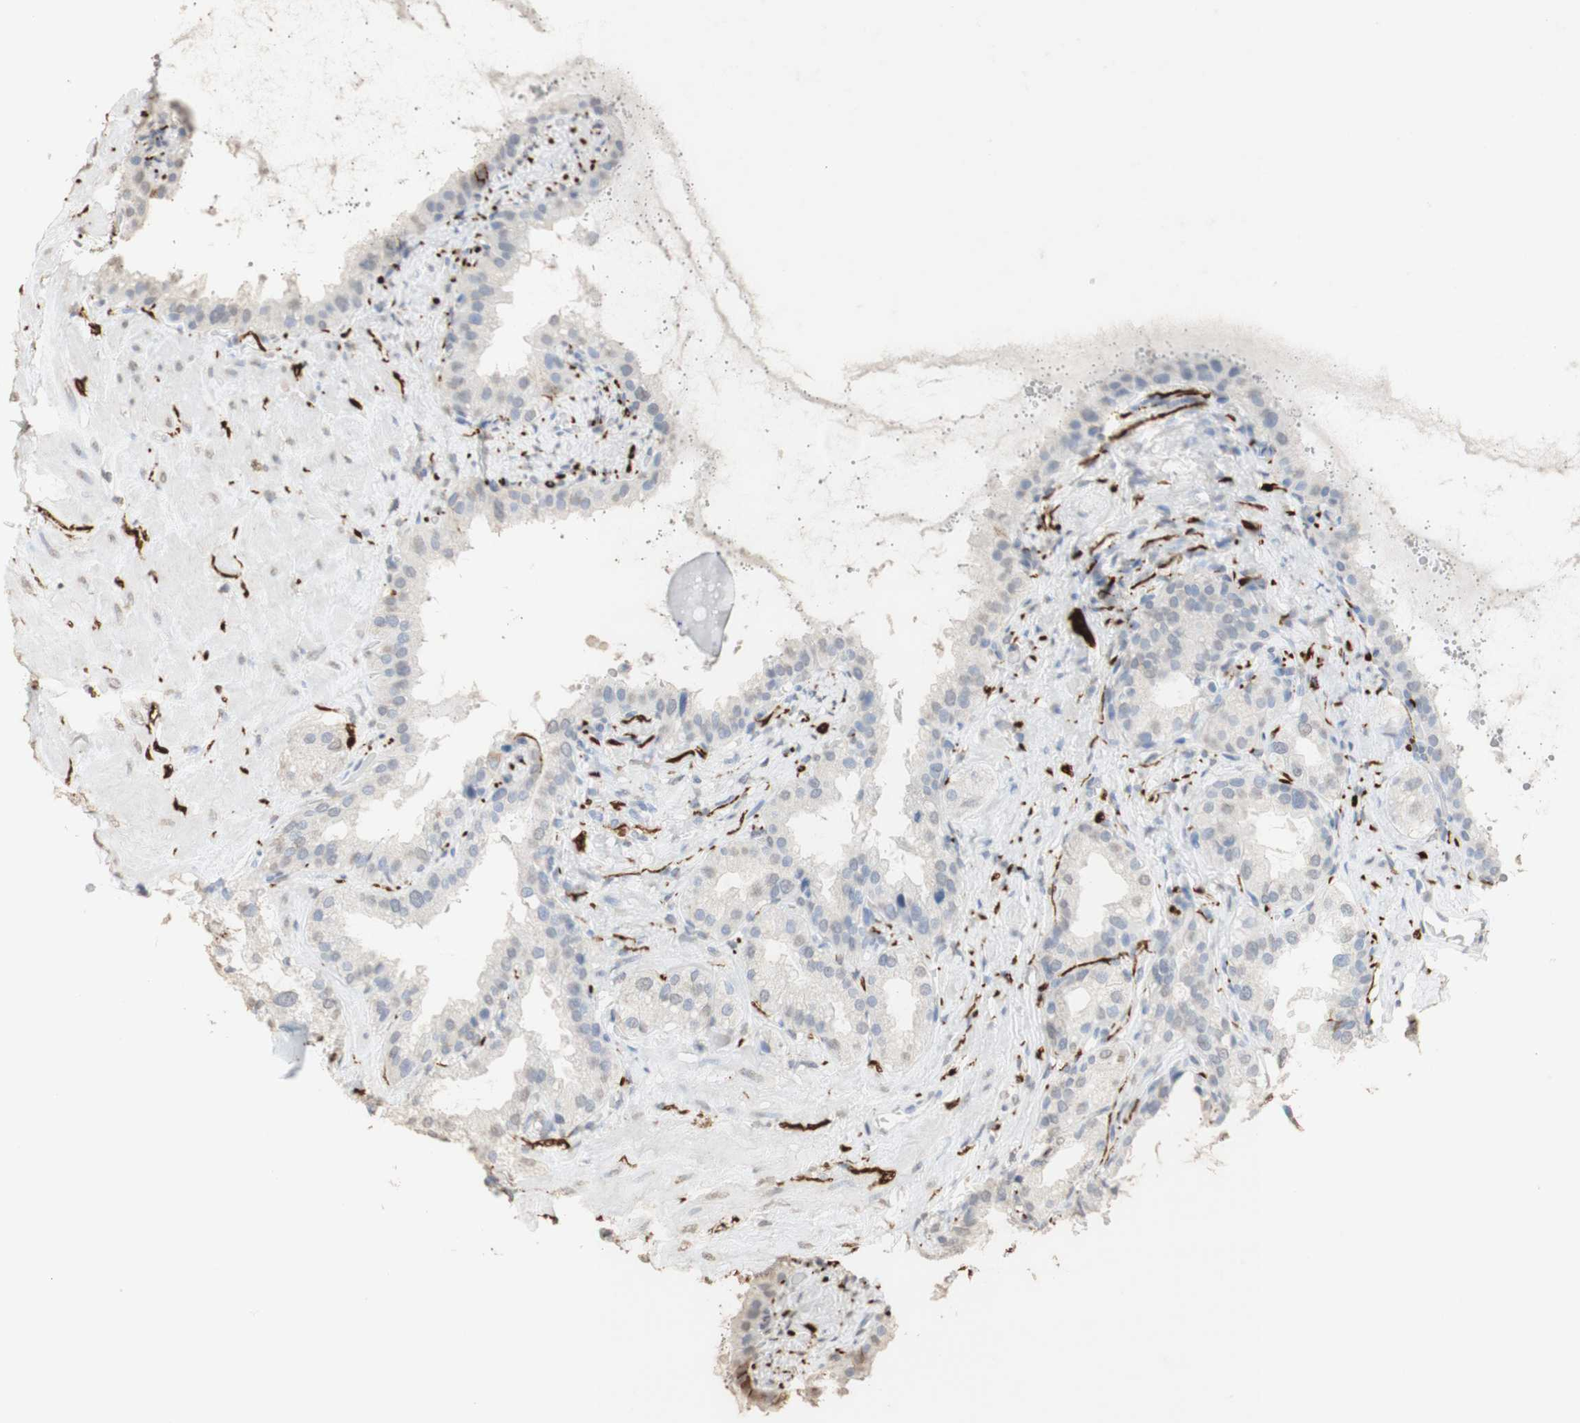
{"staining": {"intensity": "strong", "quantity": "<25%", "location": "cytoplasmic/membranous,nuclear"}, "tissue": "seminal vesicle", "cell_type": "Glandular cells", "image_type": "normal", "snomed": [{"axis": "morphology", "description": "Normal tissue, NOS"}, {"axis": "topography", "description": "Seminal veicle"}], "caption": "Glandular cells show medium levels of strong cytoplasmic/membranous,nuclear staining in approximately <25% of cells in unremarkable seminal vesicle.", "gene": "L1CAM", "patient": {"sex": "male", "age": 68}}